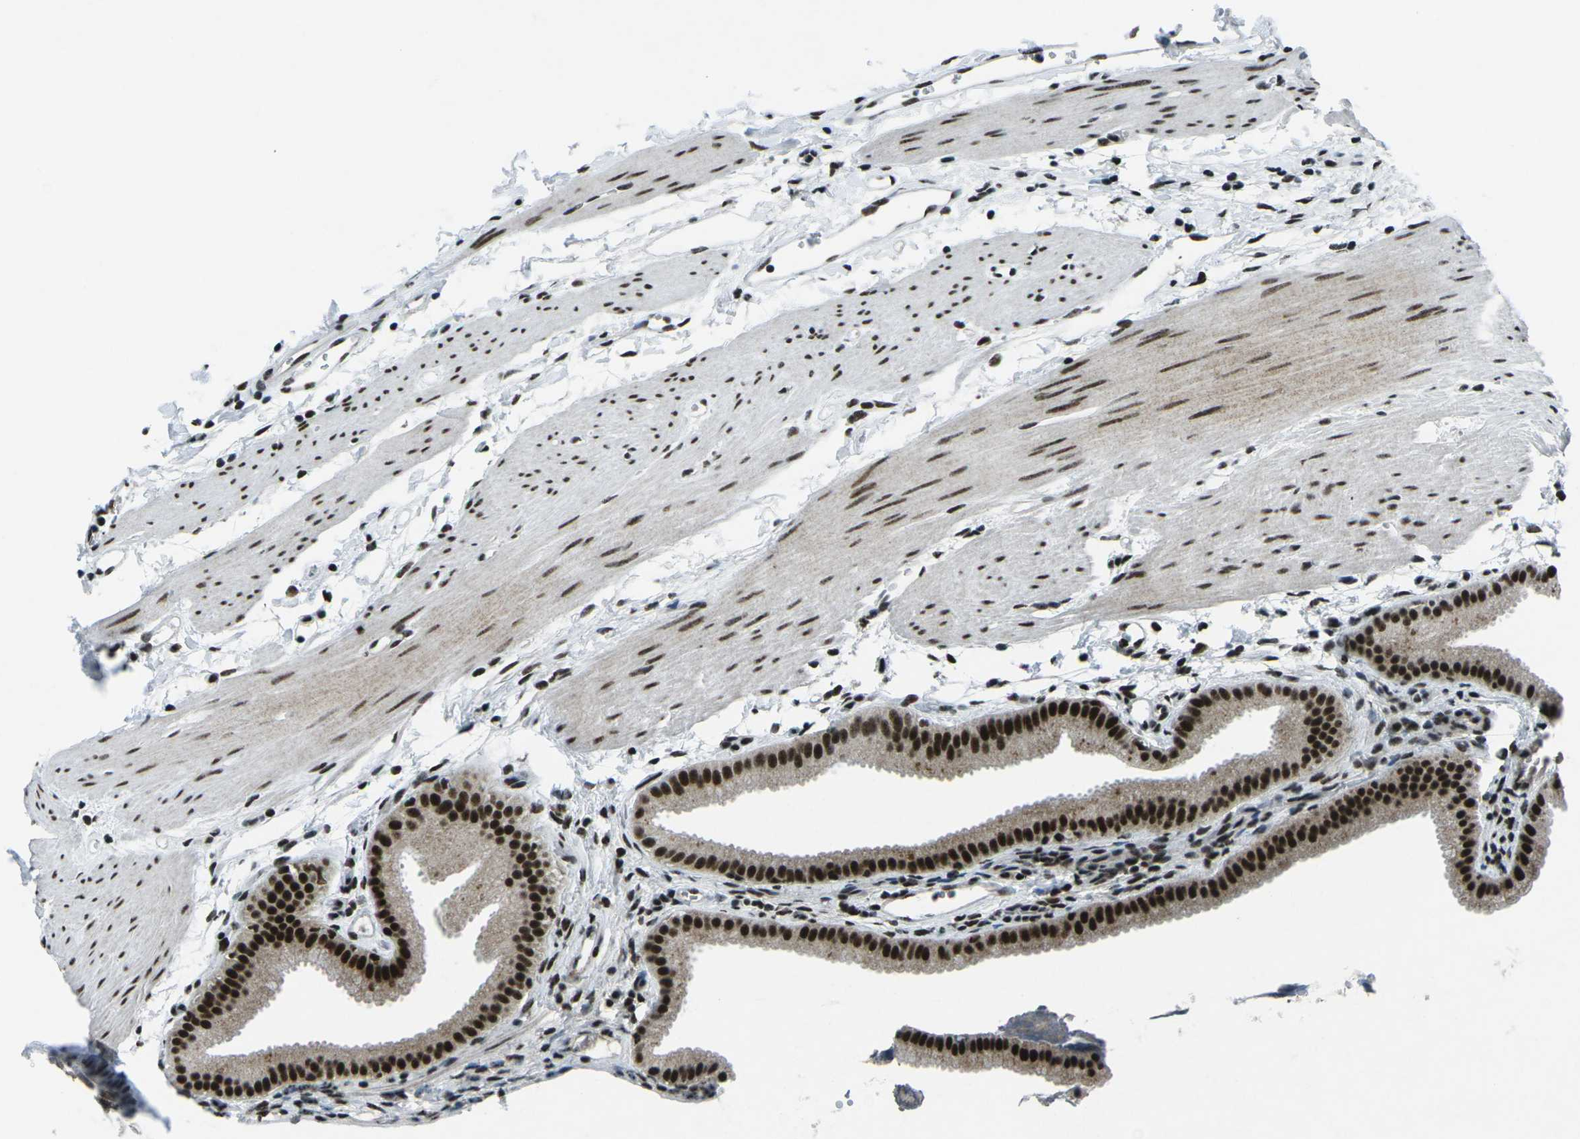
{"staining": {"intensity": "strong", "quantity": ">75%", "location": "nuclear"}, "tissue": "gallbladder", "cell_type": "Glandular cells", "image_type": "normal", "snomed": [{"axis": "morphology", "description": "Normal tissue, NOS"}, {"axis": "topography", "description": "Gallbladder"}], "caption": "Glandular cells display high levels of strong nuclear staining in about >75% of cells in benign gallbladder. The staining is performed using DAB brown chromogen to label protein expression. The nuclei are counter-stained blue using hematoxylin.", "gene": "RBL2", "patient": {"sex": "female", "age": 64}}